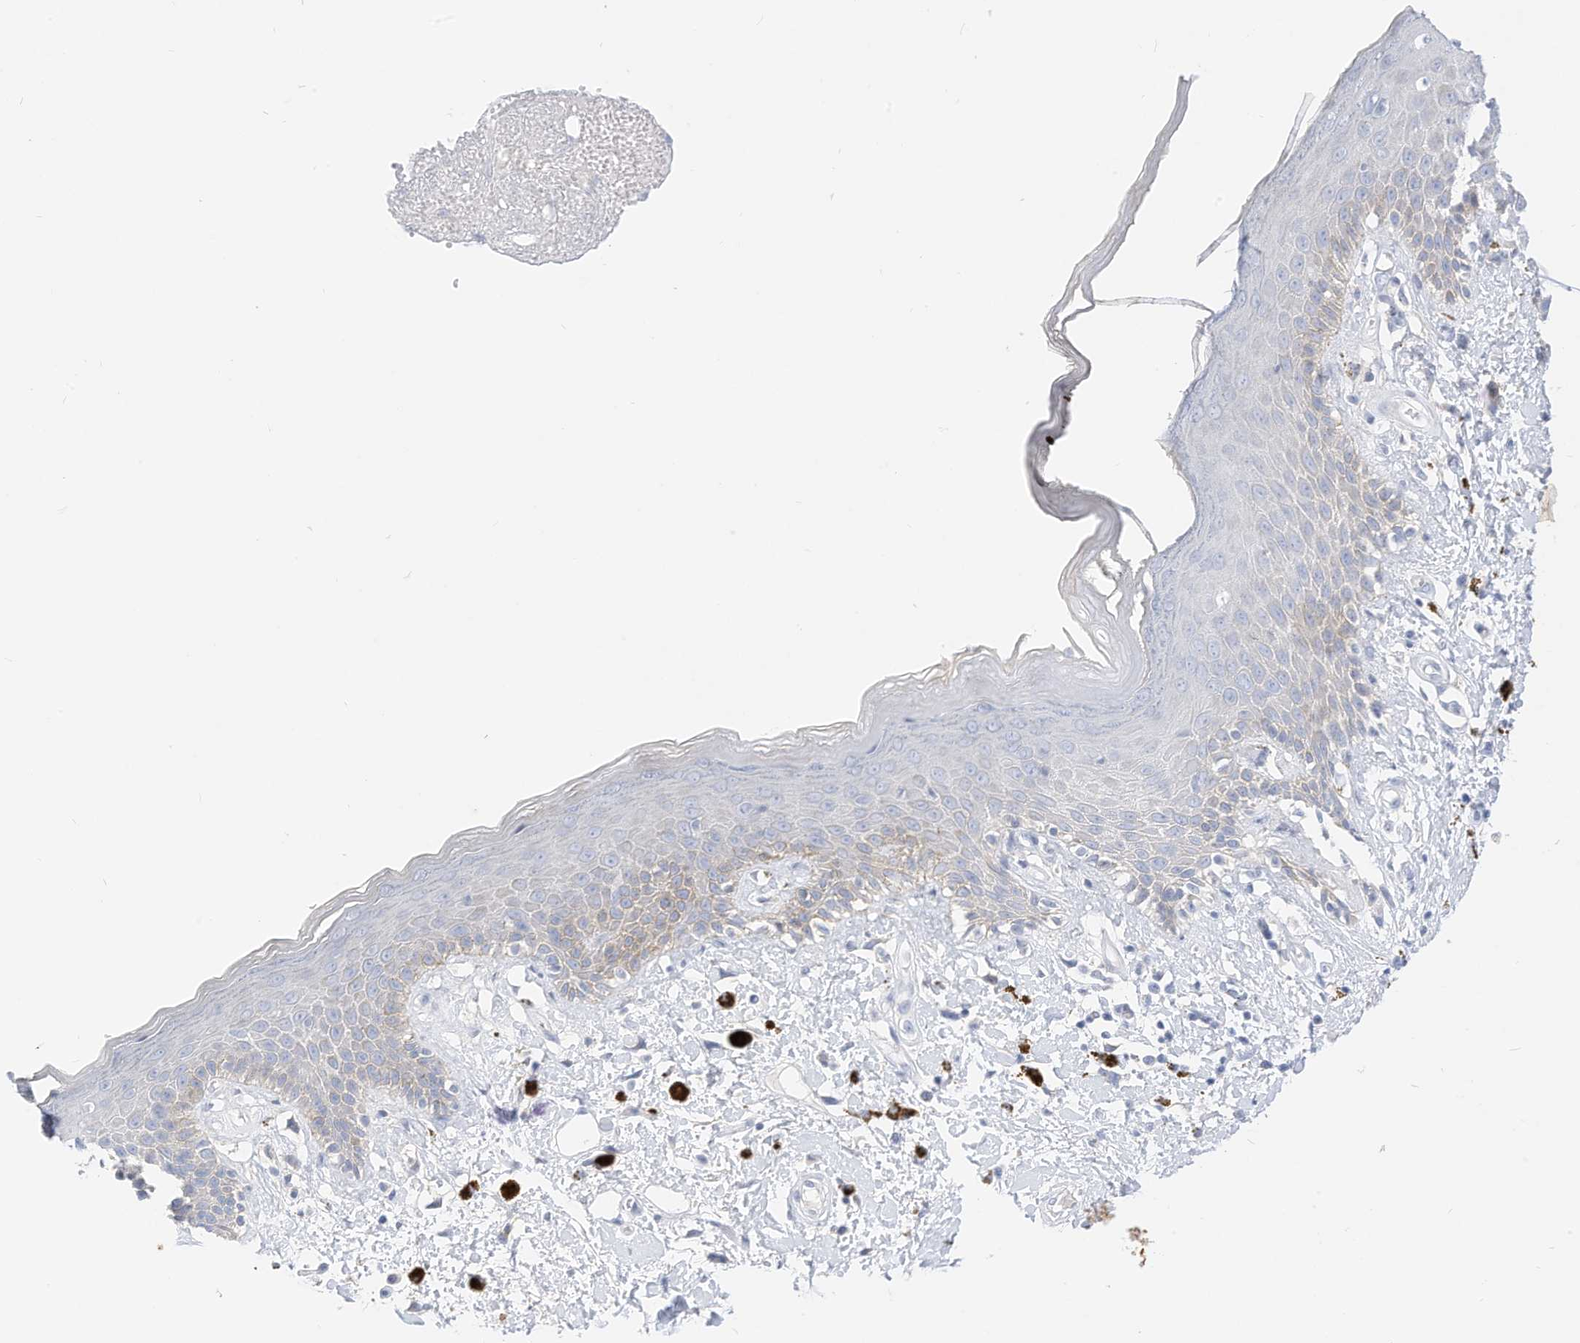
{"staining": {"intensity": "moderate", "quantity": "<25%", "location": "cytoplasmic/membranous"}, "tissue": "skin", "cell_type": "Epidermal cells", "image_type": "normal", "snomed": [{"axis": "morphology", "description": "Normal tissue, NOS"}, {"axis": "topography", "description": "Anal"}], "caption": "Benign skin exhibits moderate cytoplasmic/membranous staining in approximately <25% of epidermal cells, visualized by immunohistochemistry.", "gene": "SPOCD1", "patient": {"sex": "female", "age": 78}}